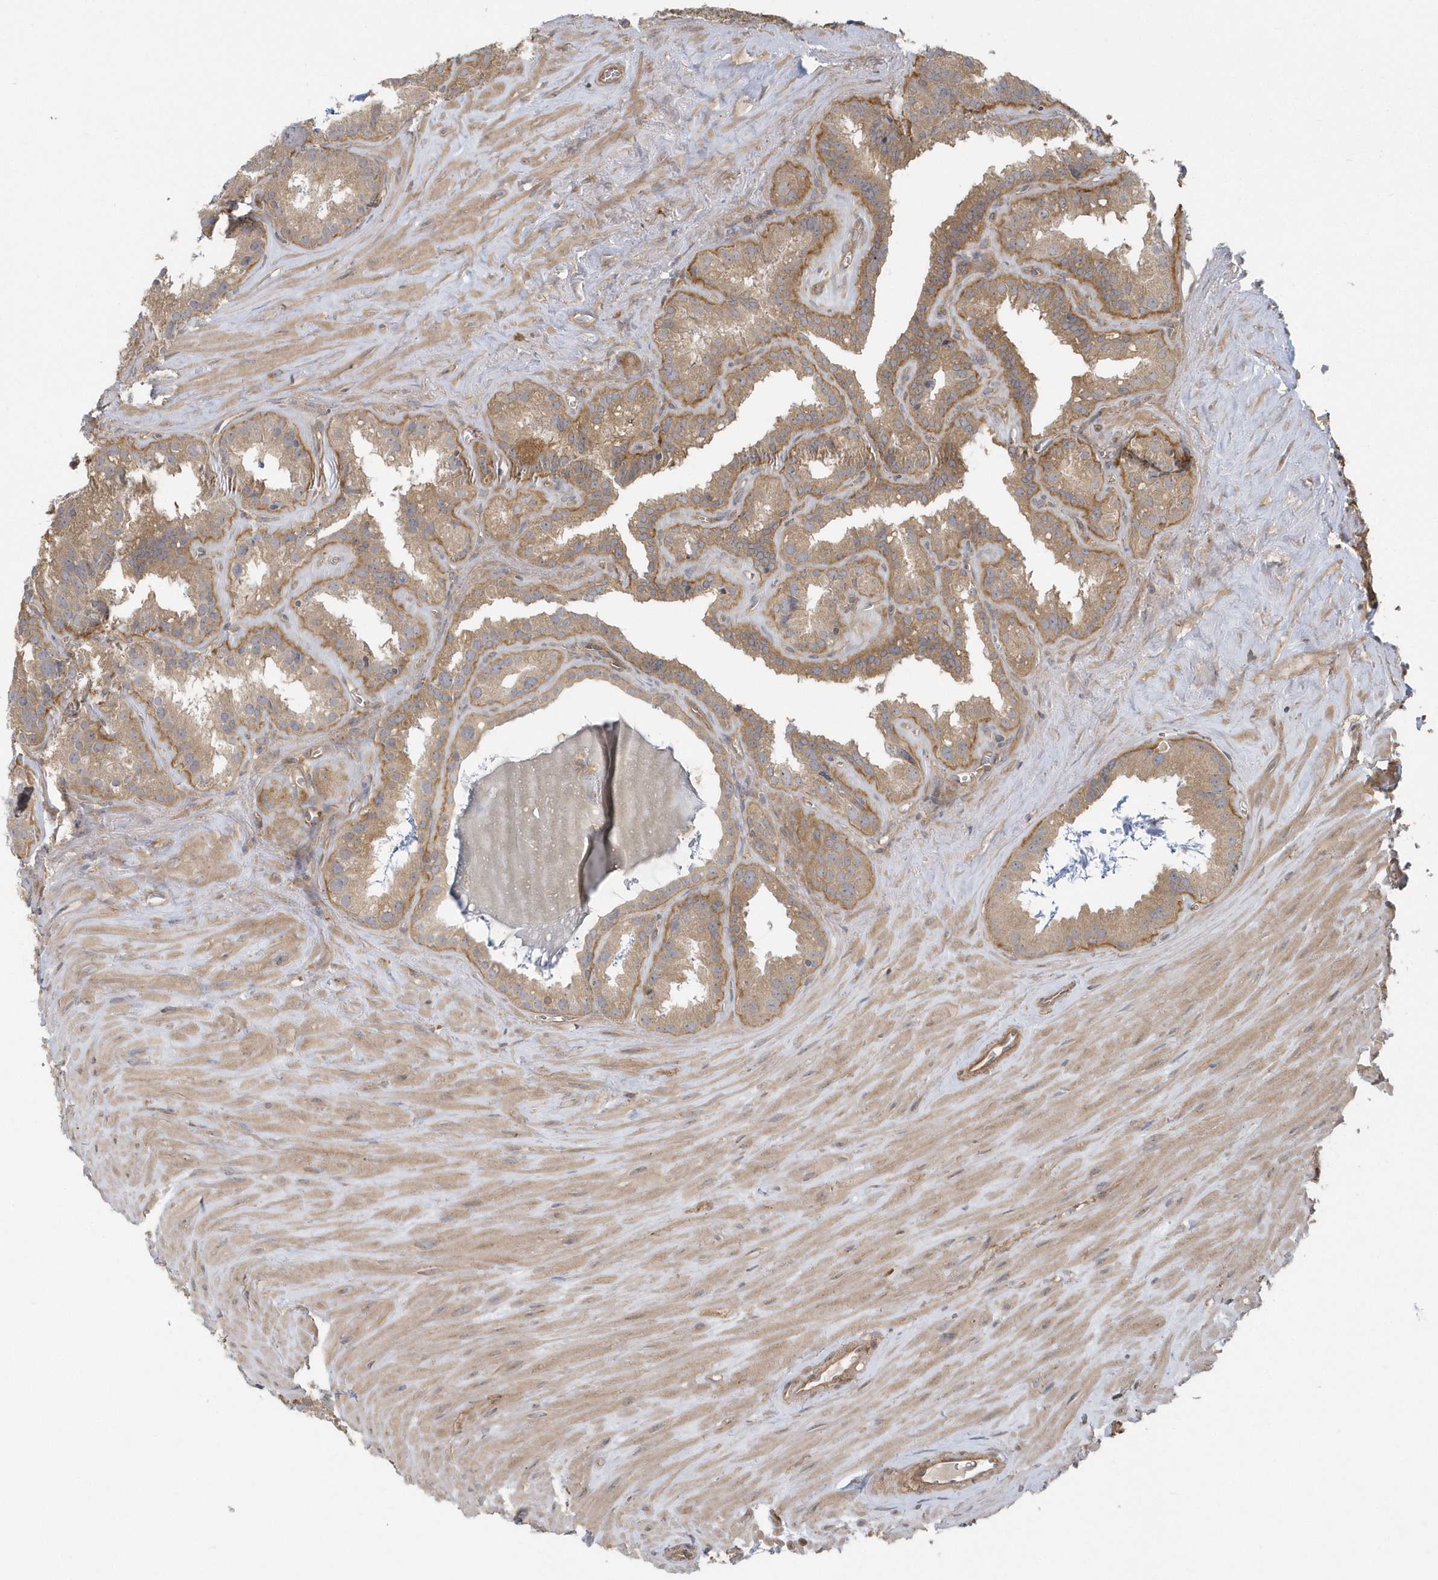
{"staining": {"intensity": "moderate", "quantity": ">75%", "location": "cytoplasmic/membranous"}, "tissue": "seminal vesicle", "cell_type": "Glandular cells", "image_type": "normal", "snomed": [{"axis": "morphology", "description": "Normal tissue, NOS"}, {"axis": "topography", "description": "Prostate"}, {"axis": "topography", "description": "Seminal veicle"}], "caption": "The immunohistochemical stain shows moderate cytoplasmic/membranous positivity in glandular cells of benign seminal vesicle.", "gene": "ACTR1A", "patient": {"sex": "male", "age": 59}}